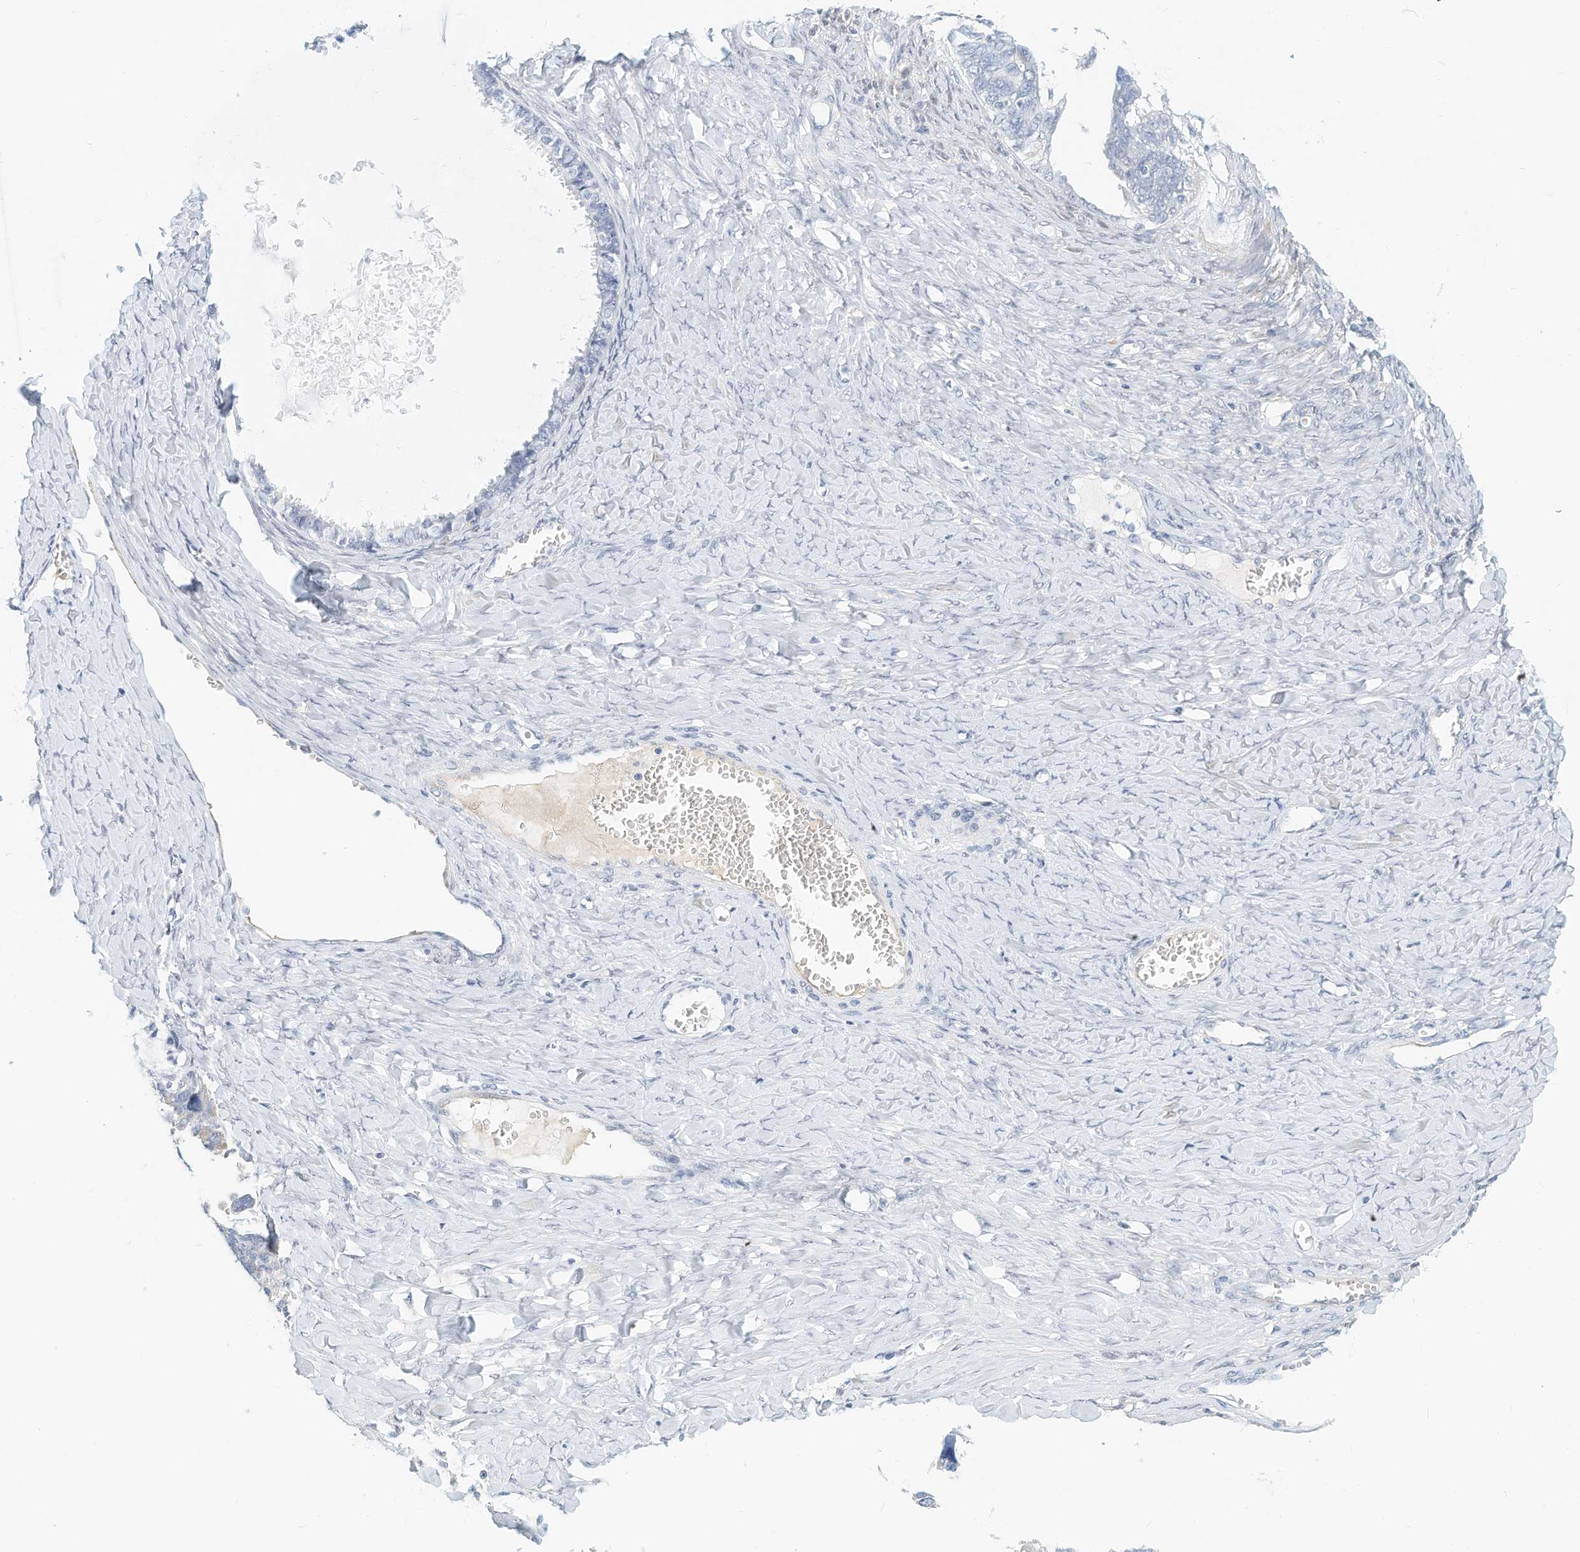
{"staining": {"intensity": "negative", "quantity": "none", "location": "none"}, "tissue": "ovarian cancer", "cell_type": "Tumor cells", "image_type": "cancer", "snomed": [{"axis": "morphology", "description": "Cystadenocarcinoma, serous, NOS"}, {"axis": "topography", "description": "Ovary"}], "caption": "There is no significant staining in tumor cells of serous cystadenocarcinoma (ovarian).", "gene": "ARHGAP28", "patient": {"sex": "female", "age": 79}}